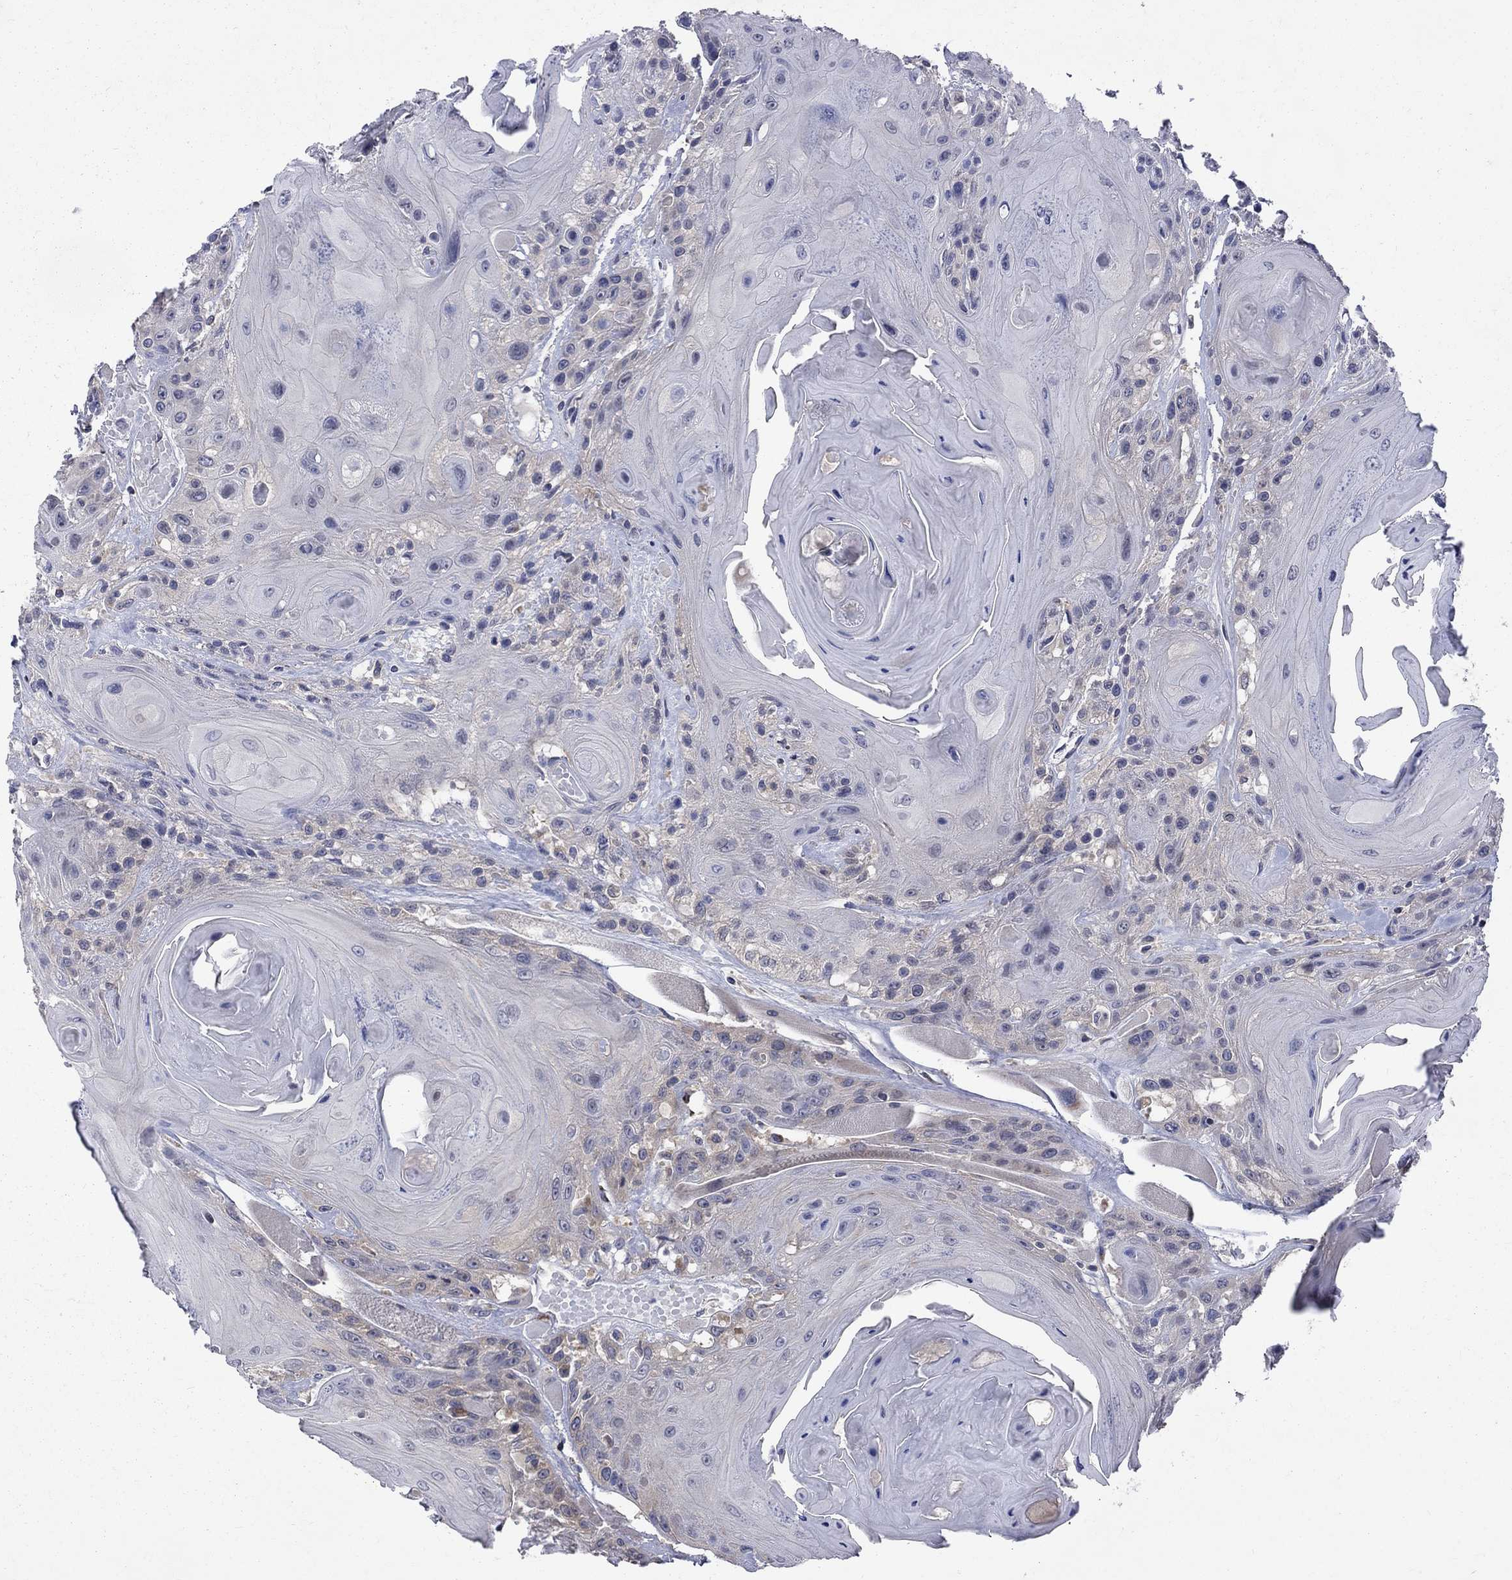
{"staining": {"intensity": "negative", "quantity": "none", "location": "none"}, "tissue": "head and neck cancer", "cell_type": "Tumor cells", "image_type": "cancer", "snomed": [{"axis": "morphology", "description": "Squamous cell carcinoma, NOS"}, {"axis": "topography", "description": "Head-Neck"}], "caption": "Tumor cells show no significant expression in head and neck cancer (squamous cell carcinoma).", "gene": "SH2B1", "patient": {"sex": "female", "age": 59}}